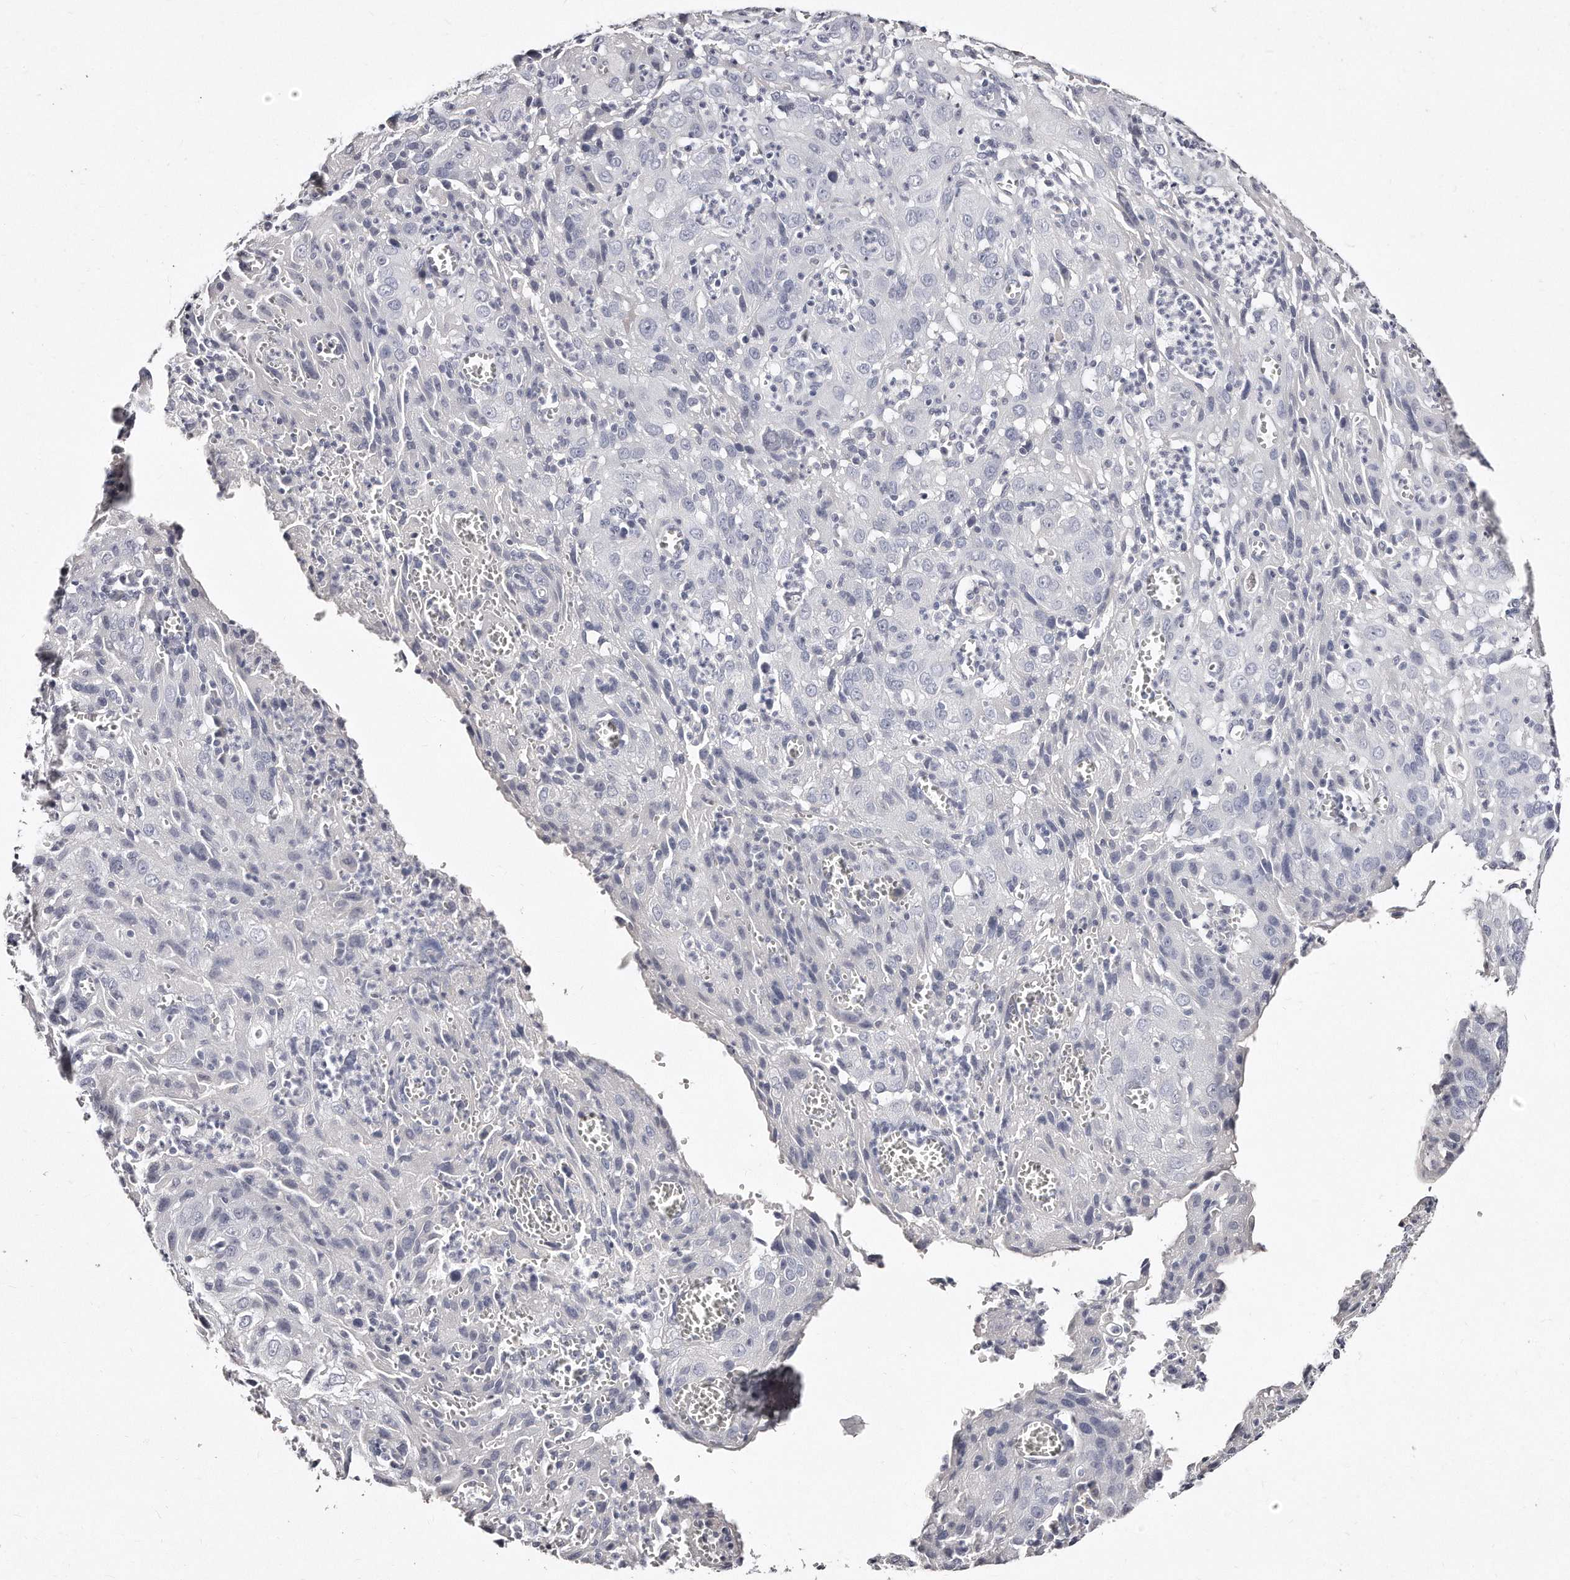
{"staining": {"intensity": "negative", "quantity": "none", "location": "none"}, "tissue": "cervical cancer", "cell_type": "Tumor cells", "image_type": "cancer", "snomed": [{"axis": "morphology", "description": "Squamous cell carcinoma, NOS"}, {"axis": "topography", "description": "Cervix"}], "caption": "Immunohistochemistry (IHC) image of cervical cancer stained for a protein (brown), which shows no staining in tumor cells.", "gene": "GDA", "patient": {"sex": "female", "age": 32}}